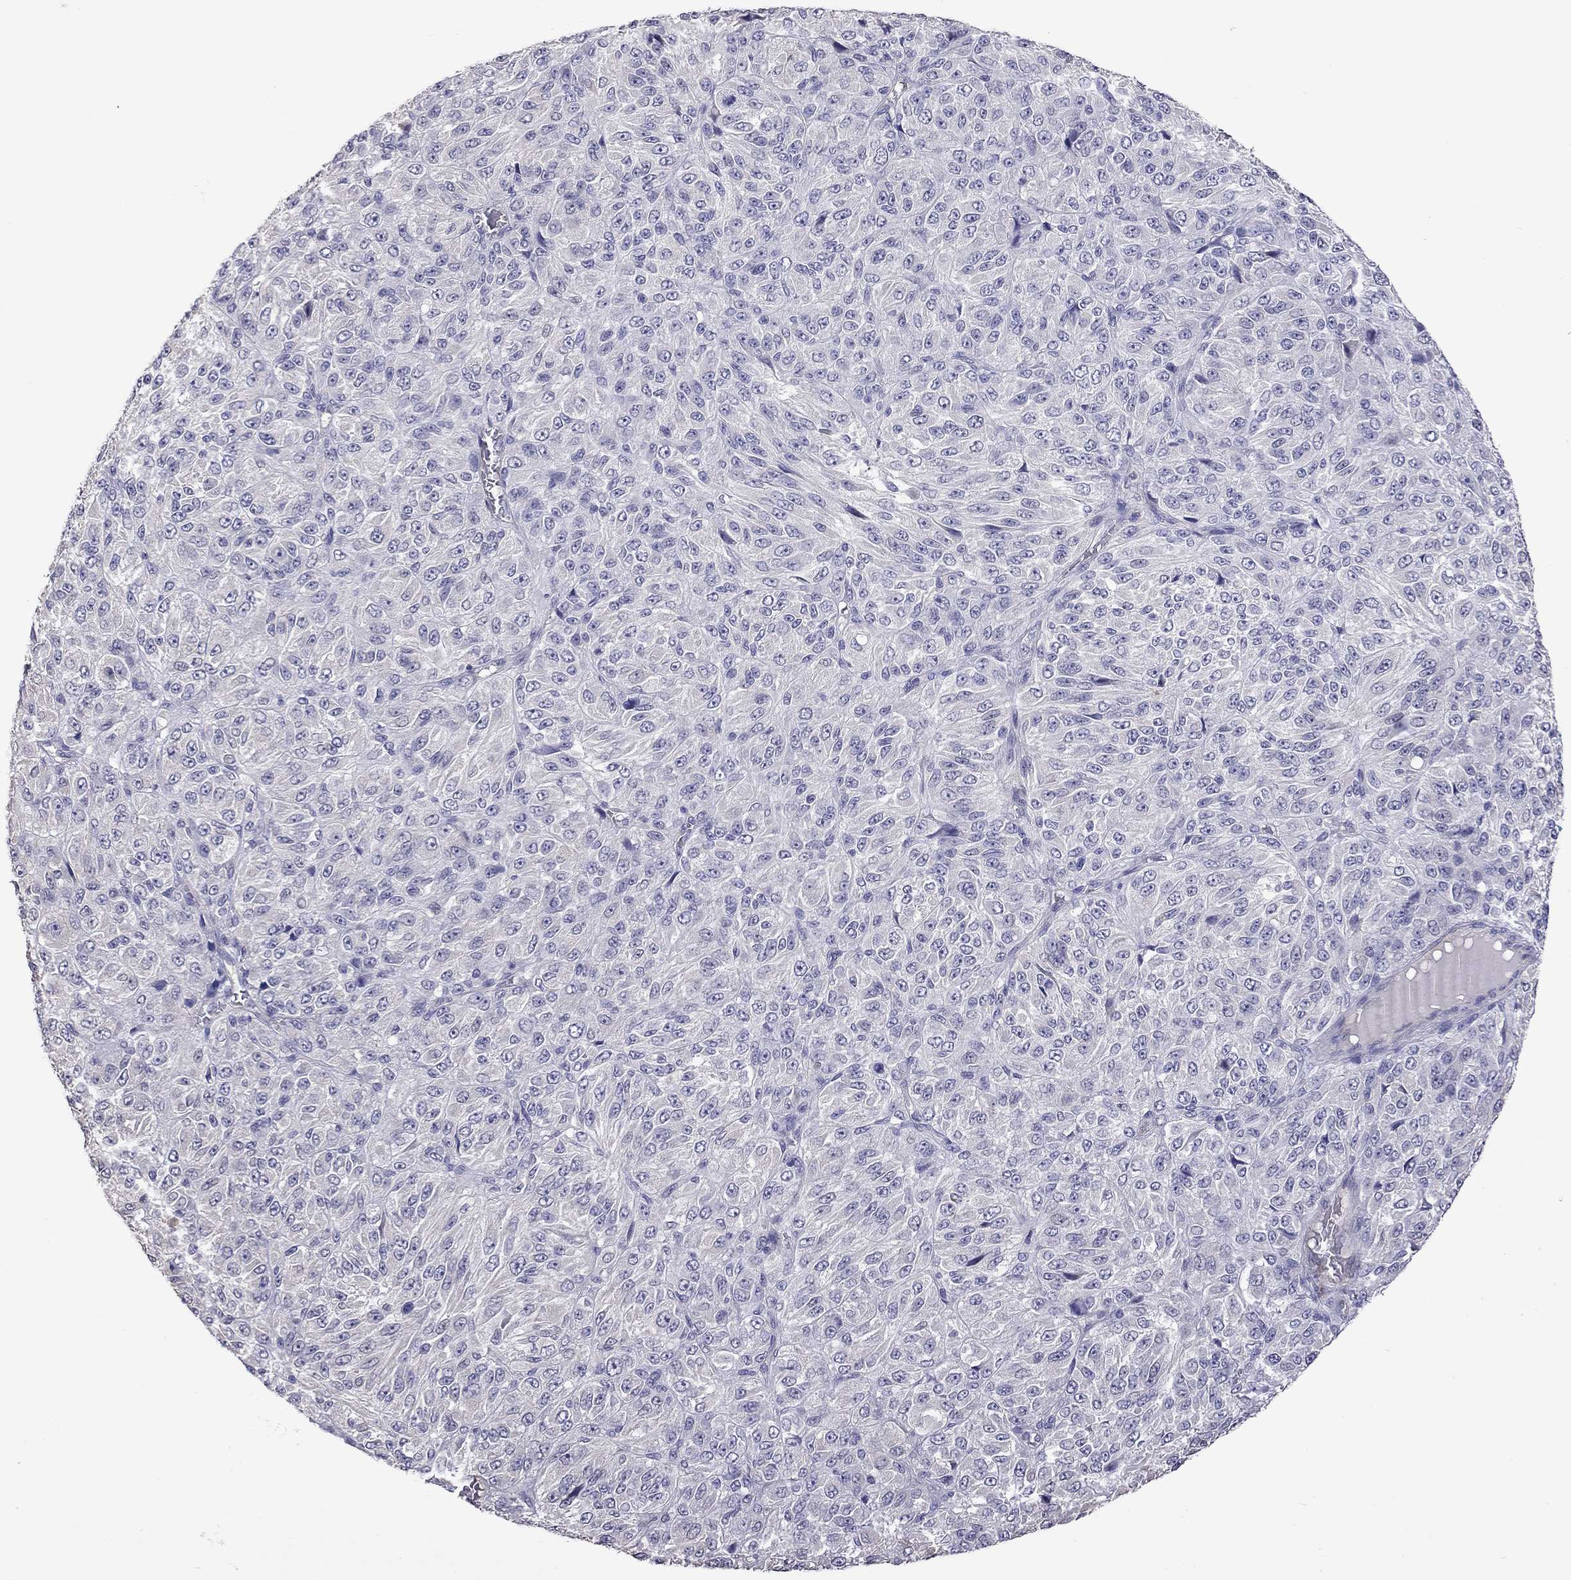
{"staining": {"intensity": "negative", "quantity": "none", "location": "none"}, "tissue": "melanoma", "cell_type": "Tumor cells", "image_type": "cancer", "snomed": [{"axis": "morphology", "description": "Malignant melanoma, Metastatic site"}, {"axis": "topography", "description": "Brain"}], "caption": "Immunohistochemistry of human malignant melanoma (metastatic site) exhibits no positivity in tumor cells.", "gene": "FEZ1", "patient": {"sex": "female", "age": 56}}